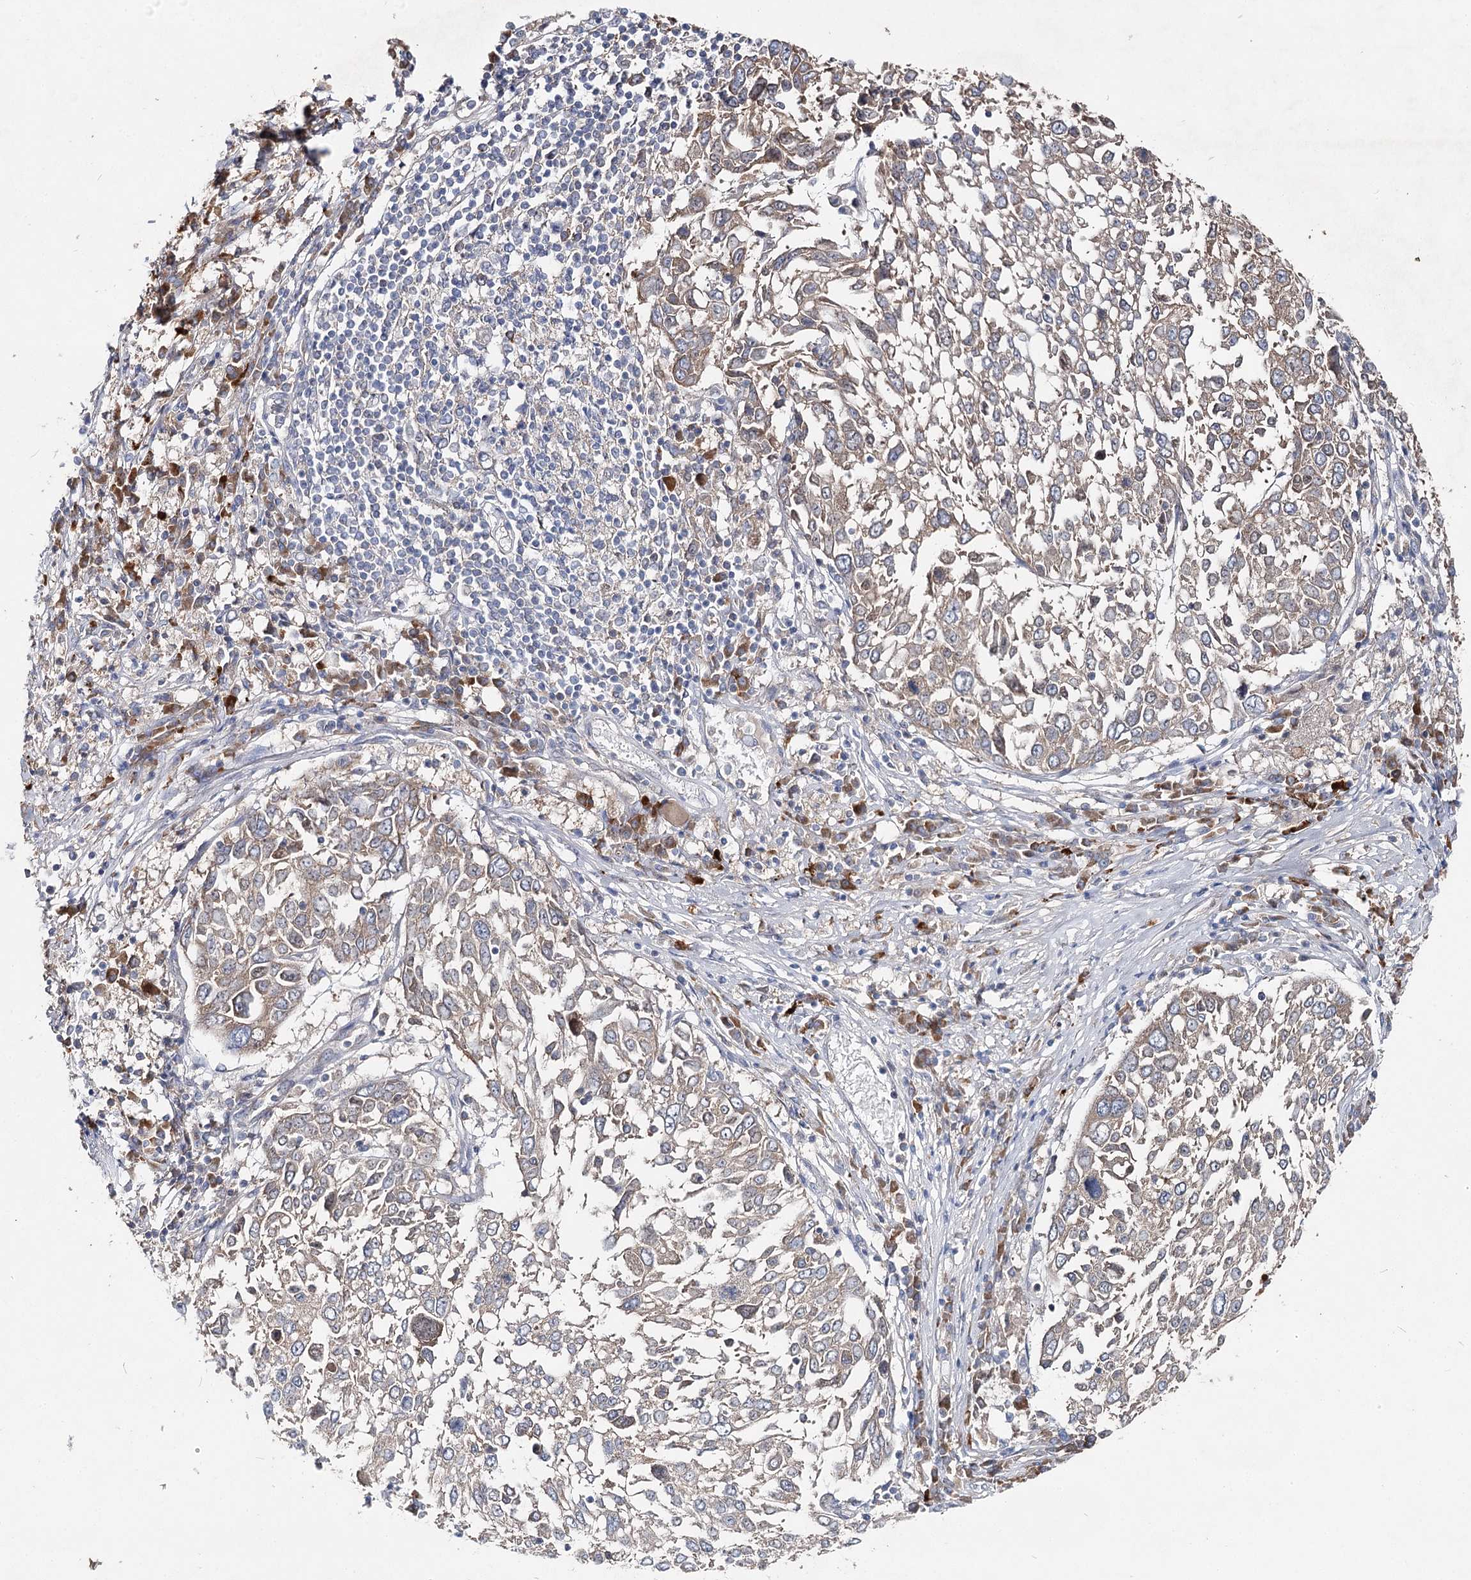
{"staining": {"intensity": "weak", "quantity": "25%-75%", "location": "cytoplasmic/membranous"}, "tissue": "lung cancer", "cell_type": "Tumor cells", "image_type": "cancer", "snomed": [{"axis": "morphology", "description": "Squamous cell carcinoma, NOS"}, {"axis": "topography", "description": "Lung"}], "caption": "Squamous cell carcinoma (lung) was stained to show a protein in brown. There is low levels of weak cytoplasmic/membranous expression in about 25%-75% of tumor cells. The staining was performed using DAB, with brown indicating positive protein expression. Nuclei are stained blue with hematoxylin.", "gene": "IL1RAP", "patient": {"sex": "male", "age": 65}}